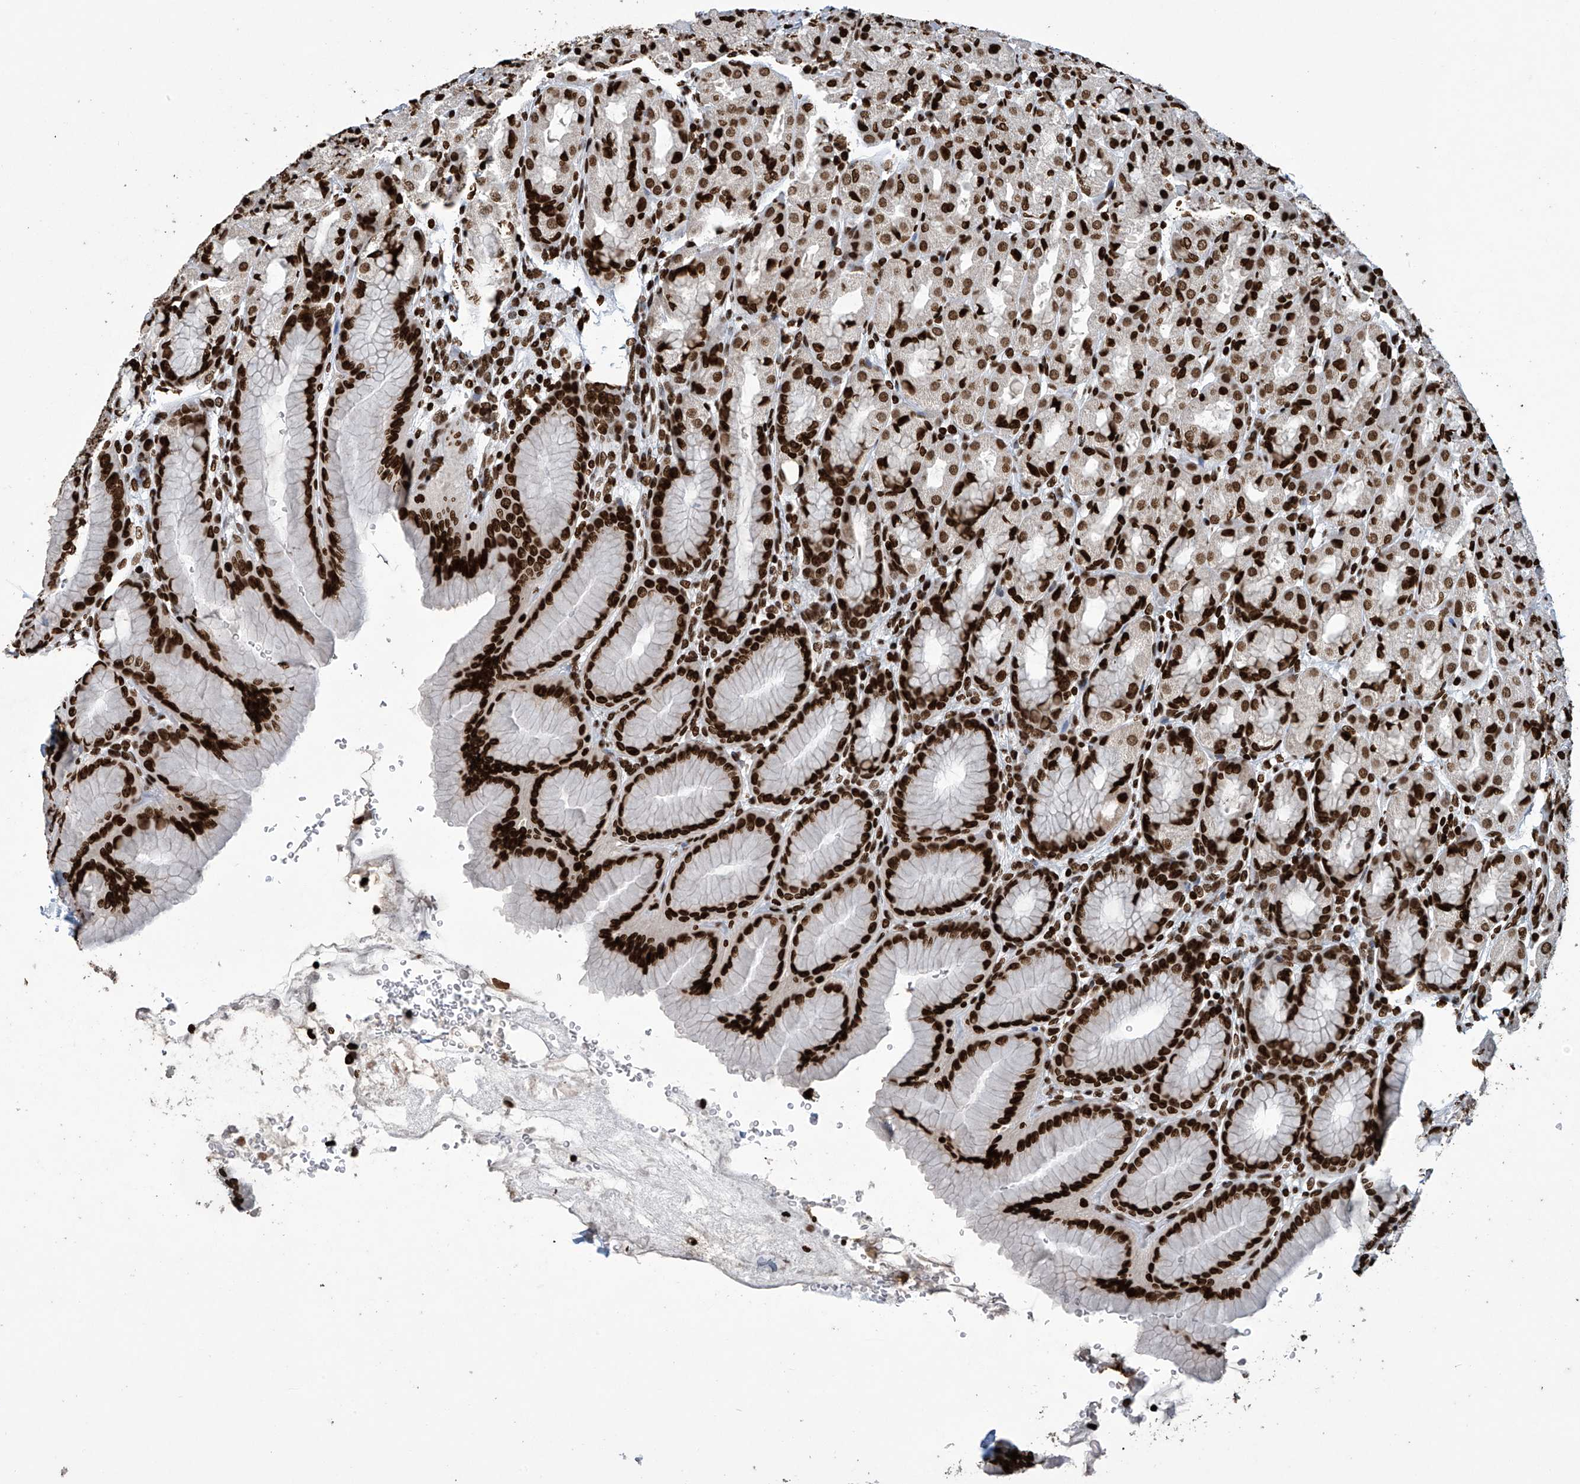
{"staining": {"intensity": "strong", "quantity": ">75%", "location": "nuclear"}, "tissue": "stomach", "cell_type": "Glandular cells", "image_type": "normal", "snomed": [{"axis": "morphology", "description": "Normal tissue, NOS"}, {"axis": "topography", "description": "Stomach"}], "caption": "High-magnification brightfield microscopy of unremarkable stomach stained with DAB (brown) and counterstained with hematoxylin (blue). glandular cells exhibit strong nuclear staining is seen in about>75% of cells. (DAB = brown stain, brightfield microscopy at high magnification).", "gene": "H4C16", "patient": {"sex": "male", "age": 42}}